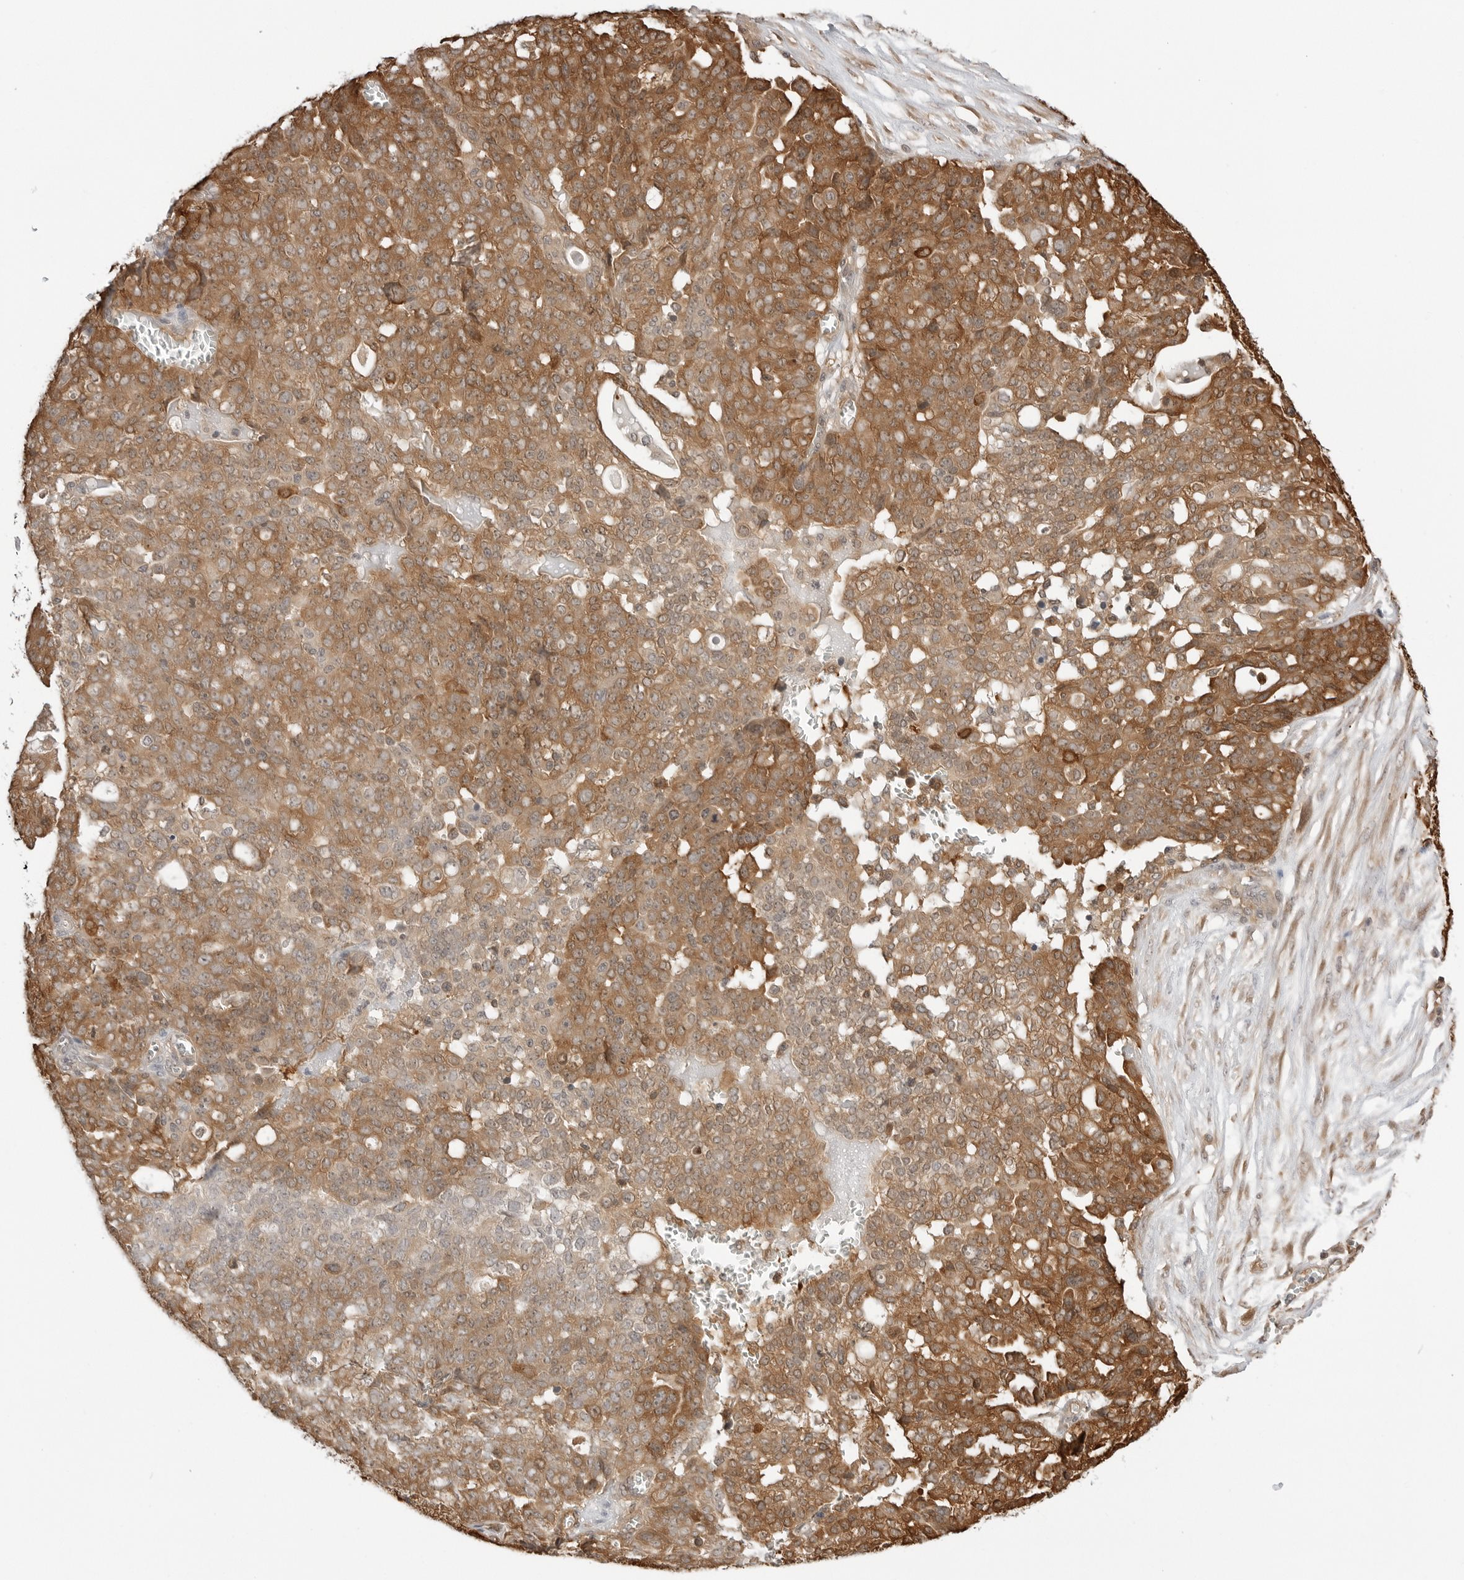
{"staining": {"intensity": "moderate", "quantity": ">75%", "location": "cytoplasmic/membranous"}, "tissue": "ovarian cancer", "cell_type": "Tumor cells", "image_type": "cancer", "snomed": [{"axis": "morphology", "description": "Cystadenocarcinoma, serous, NOS"}, {"axis": "topography", "description": "Soft tissue"}, {"axis": "topography", "description": "Ovary"}], "caption": "Moderate cytoplasmic/membranous positivity for a protein is identified in approximately >75% of tumor cells of serous cystadenocarcinoma (ovarian) using IHC.", "gene": "NUDC", "patient": {"sex": "female", "age": 57}}